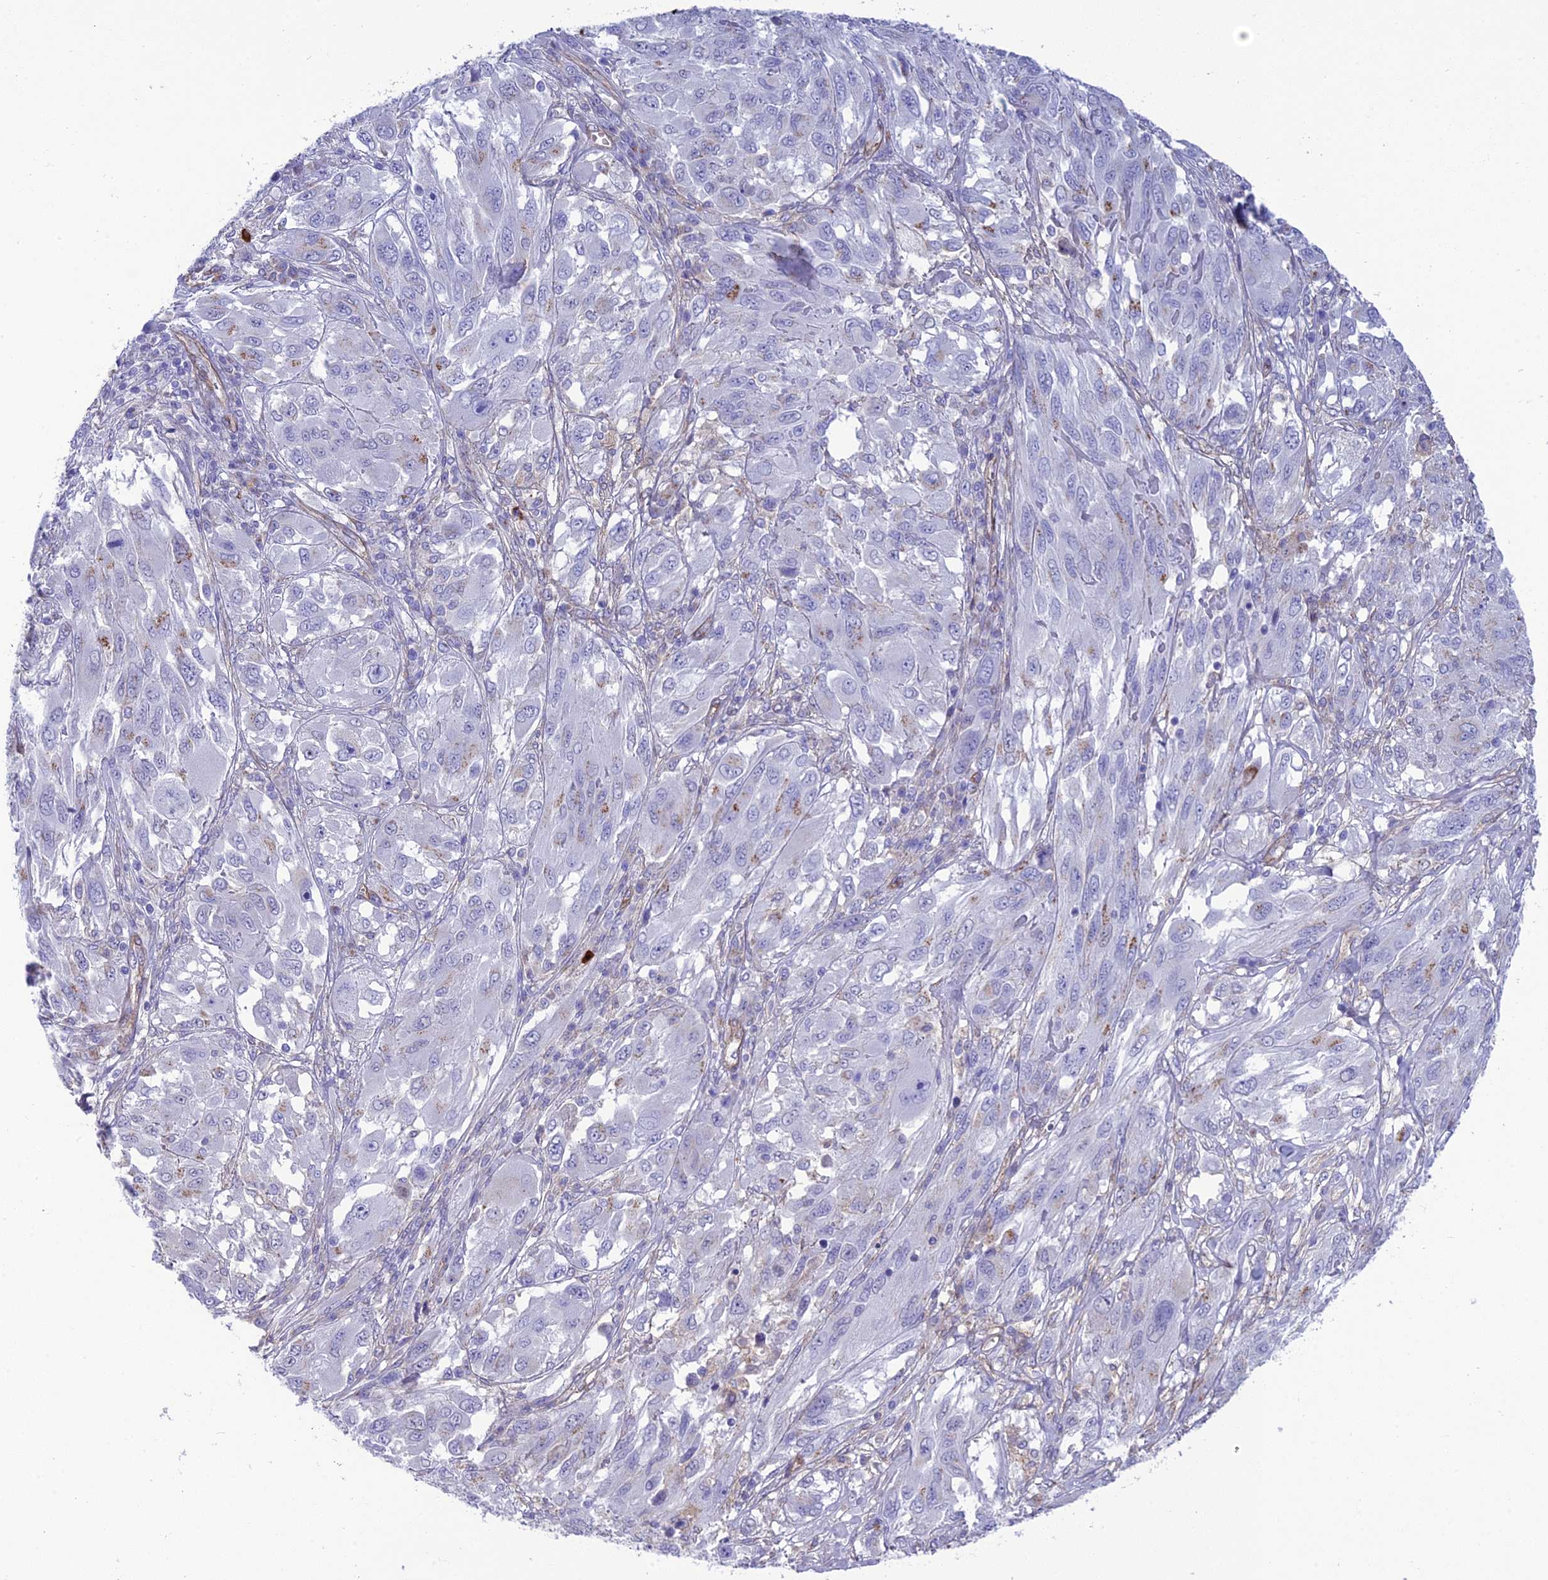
{"staining": {"intensity": "negative", "quantity": "none", "location": "none"}, "tissue": "melanoma", "cell_type": "Tumor cells", "image_type": "cancer", "snomed": [{"axis": "morphology", "description": "Malignant melanoma, NOS"}, {"axis": "topography", "description": "Skin"}], "caption": "High magnification brightfield microscopy of melanoma stained with DAB (brown) and counterstained with hematoxylin (blue): tumor cells show no significant positivity.", "gene": "TNS1", "patient": {"sex": "female", "age": 91}}